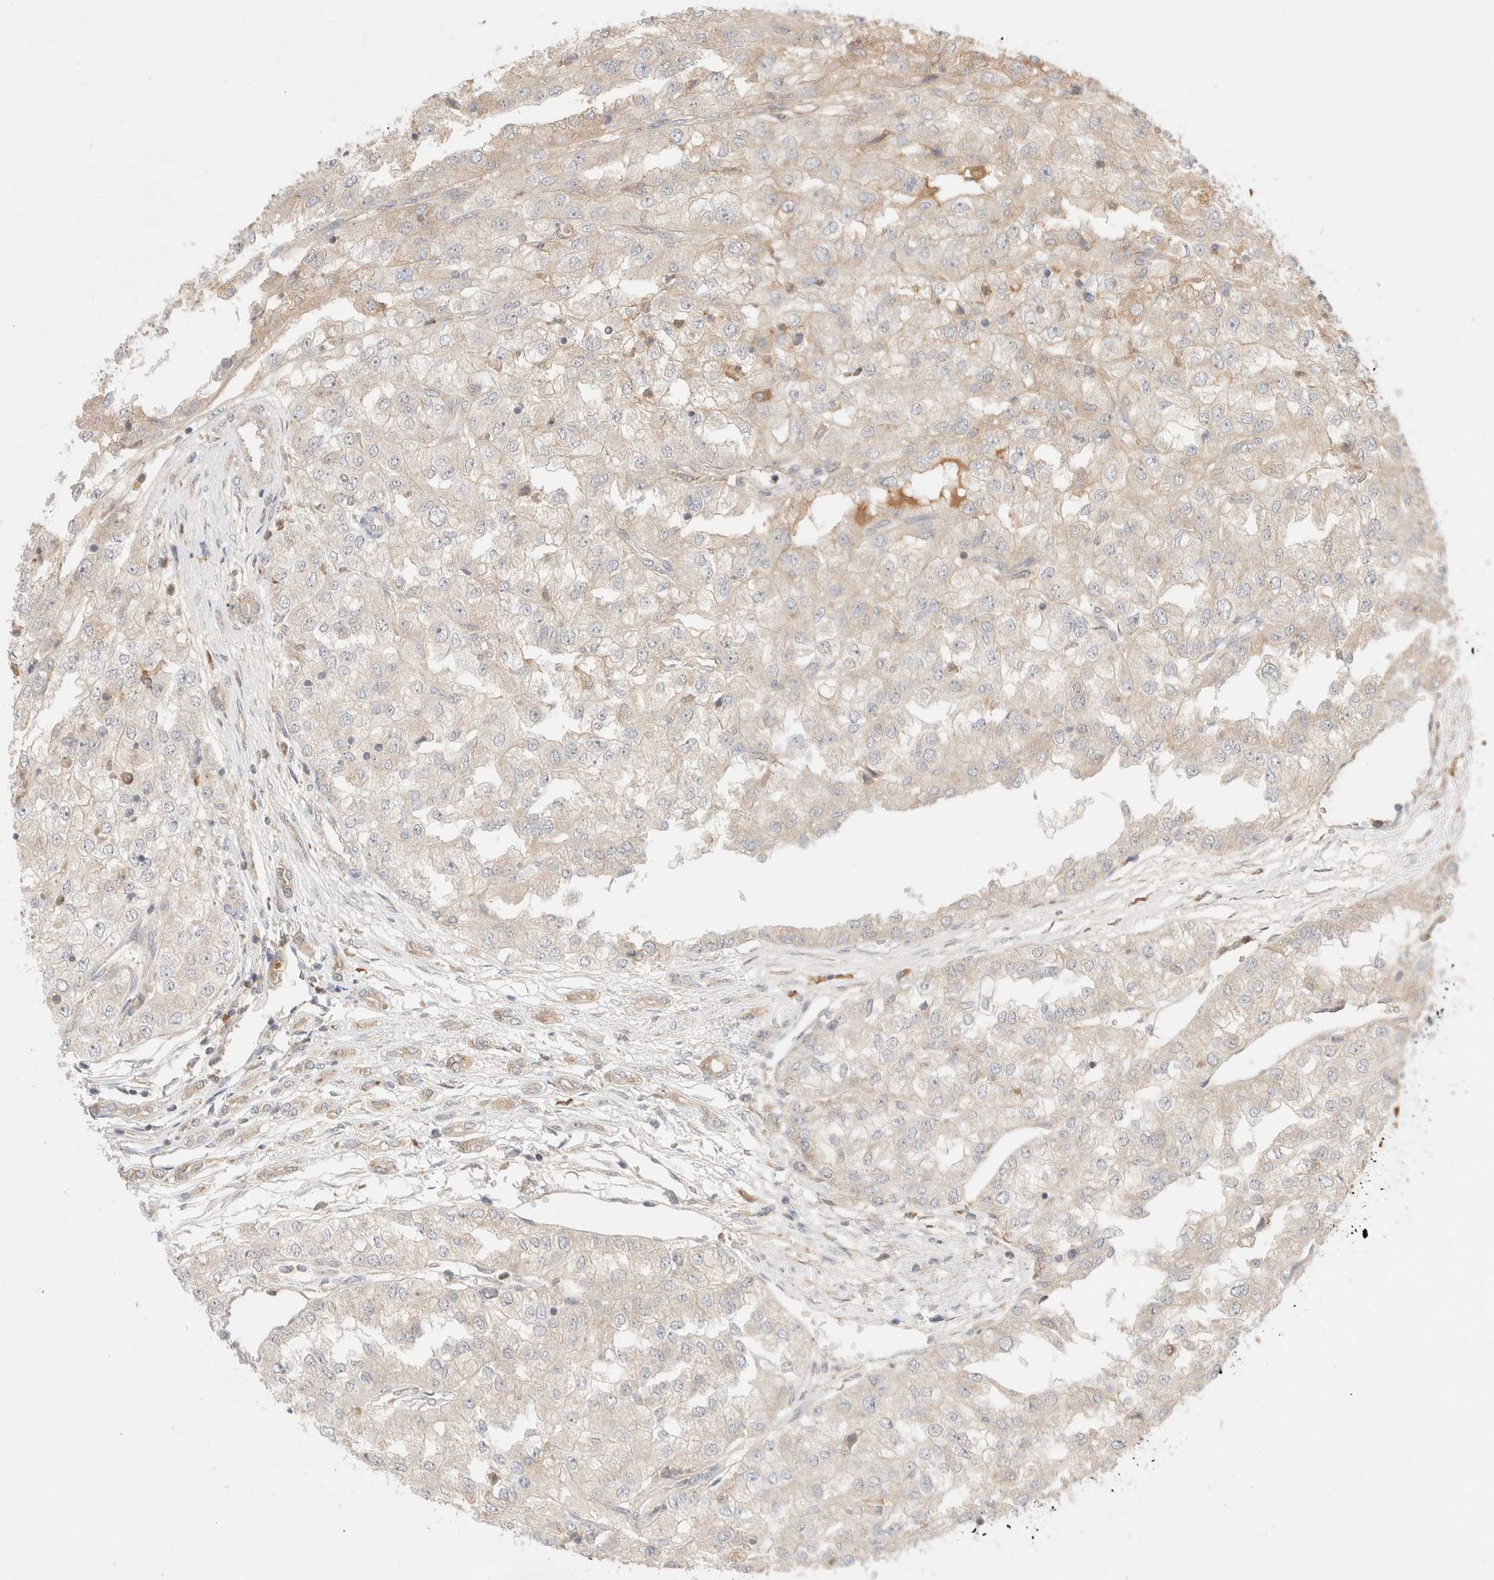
{"staining": {"intensity": "negative", "quantity": "none", "location": "none"}, "tissue": "renal cancer", "cell_type": "Tumor cells", "image_type": "cancer", "snomed": [{"axis": "morphology", "description": "Adenocarcinoma, NOS"}, {"axis": "topography", "description": "Kidney"}], "caption": "IHC histopathology image of neoplastic tissue: human renal cancer (adenocarcinoma) stained with DAB displays no significant protein positivity in tumor cells.", "gene": "CARNMT1", "patient": {"sex": "female", "age": 54}}